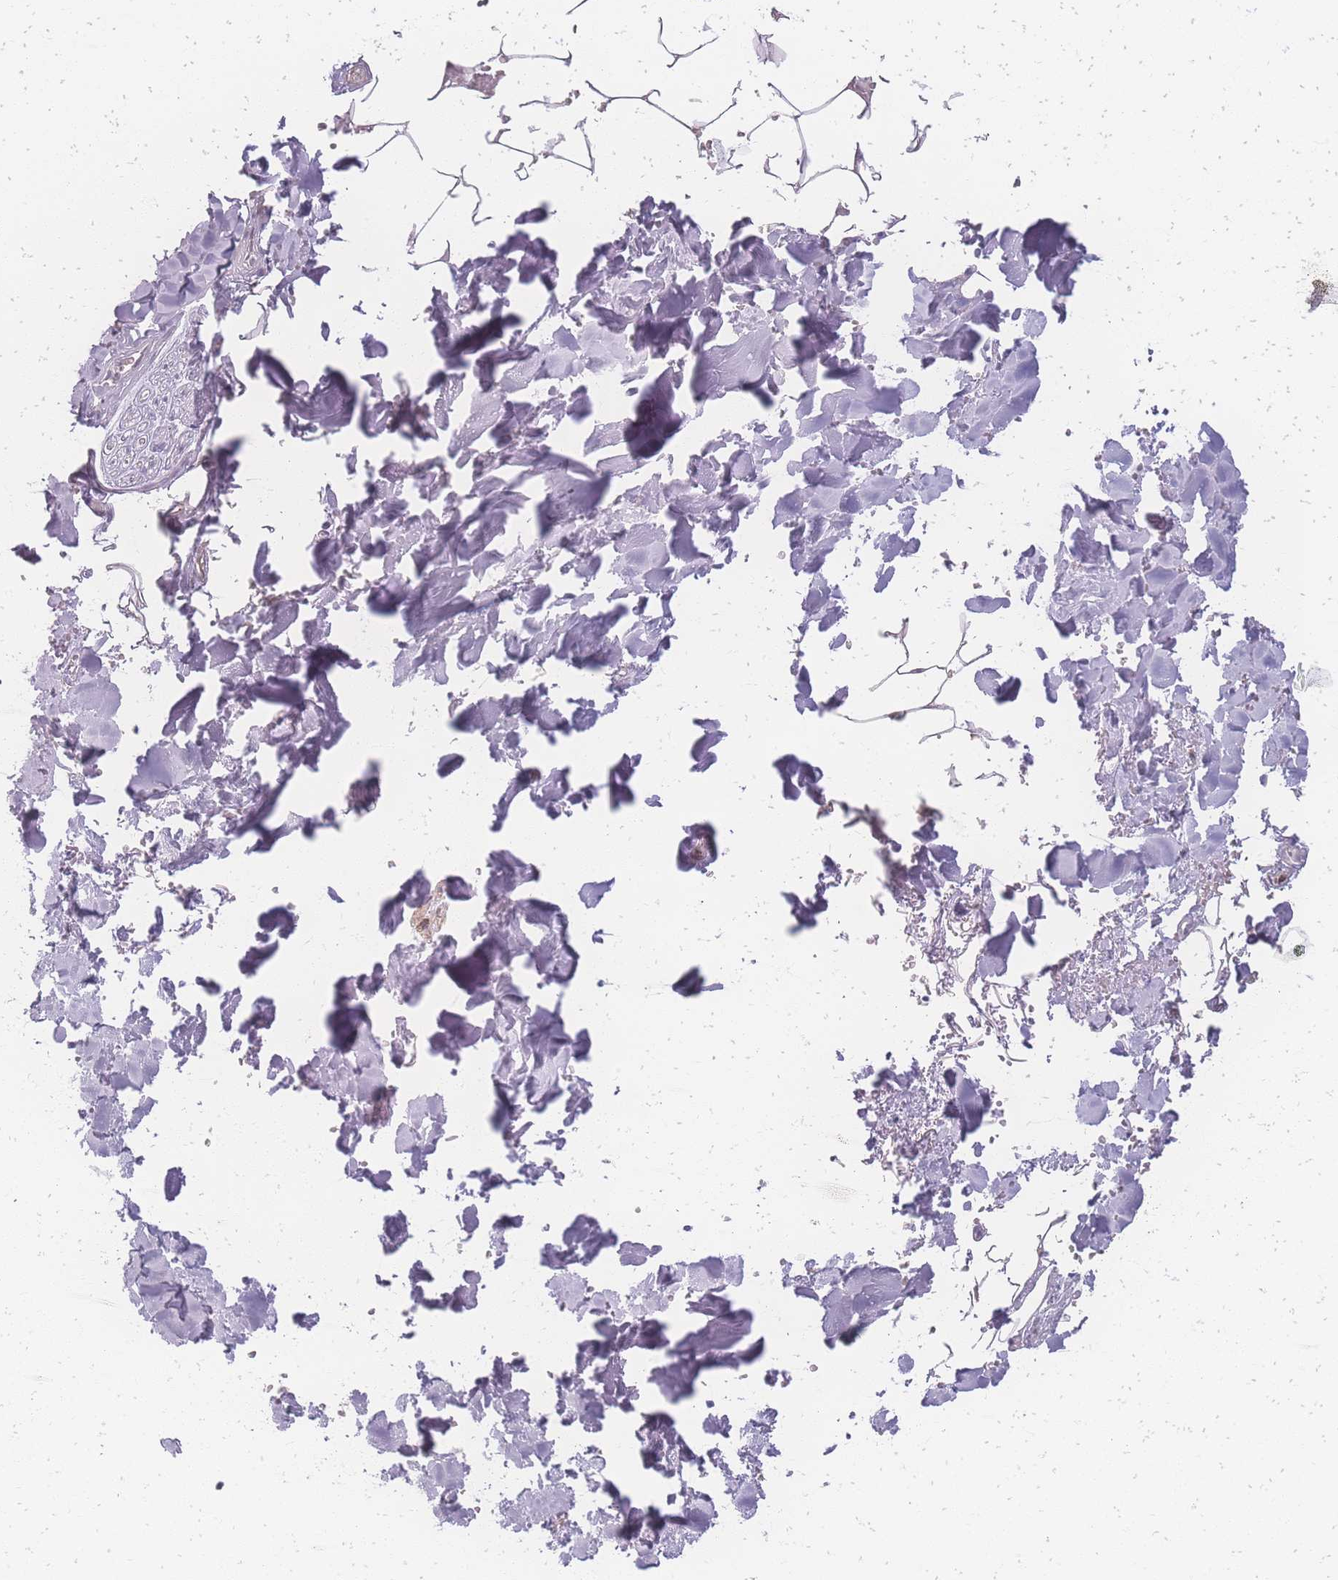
{"staining": {"intensity": "negative", "quantity": "none", "location": "none"}, "tissue": "adipose tissue", "cell_type": "Adipocytes", "image_type": "normal", "snomed": [{"axis": "morphology", "description": "Normal tissue, NOS"}, {"axis": "topography", "description": "Salivary gland"}, {"axis": "topography", "description": "Peripheral nerve tissue"}], "caption": "This micrograph is of unremarkable adipose tissue stained with immunohistochemistry to label a protein in brown with the nuclei are counter-stained blue. There is no staining in adipocytes.", "gene": "ZC3H13", "patient": {"sex": "male", "age": 38}}